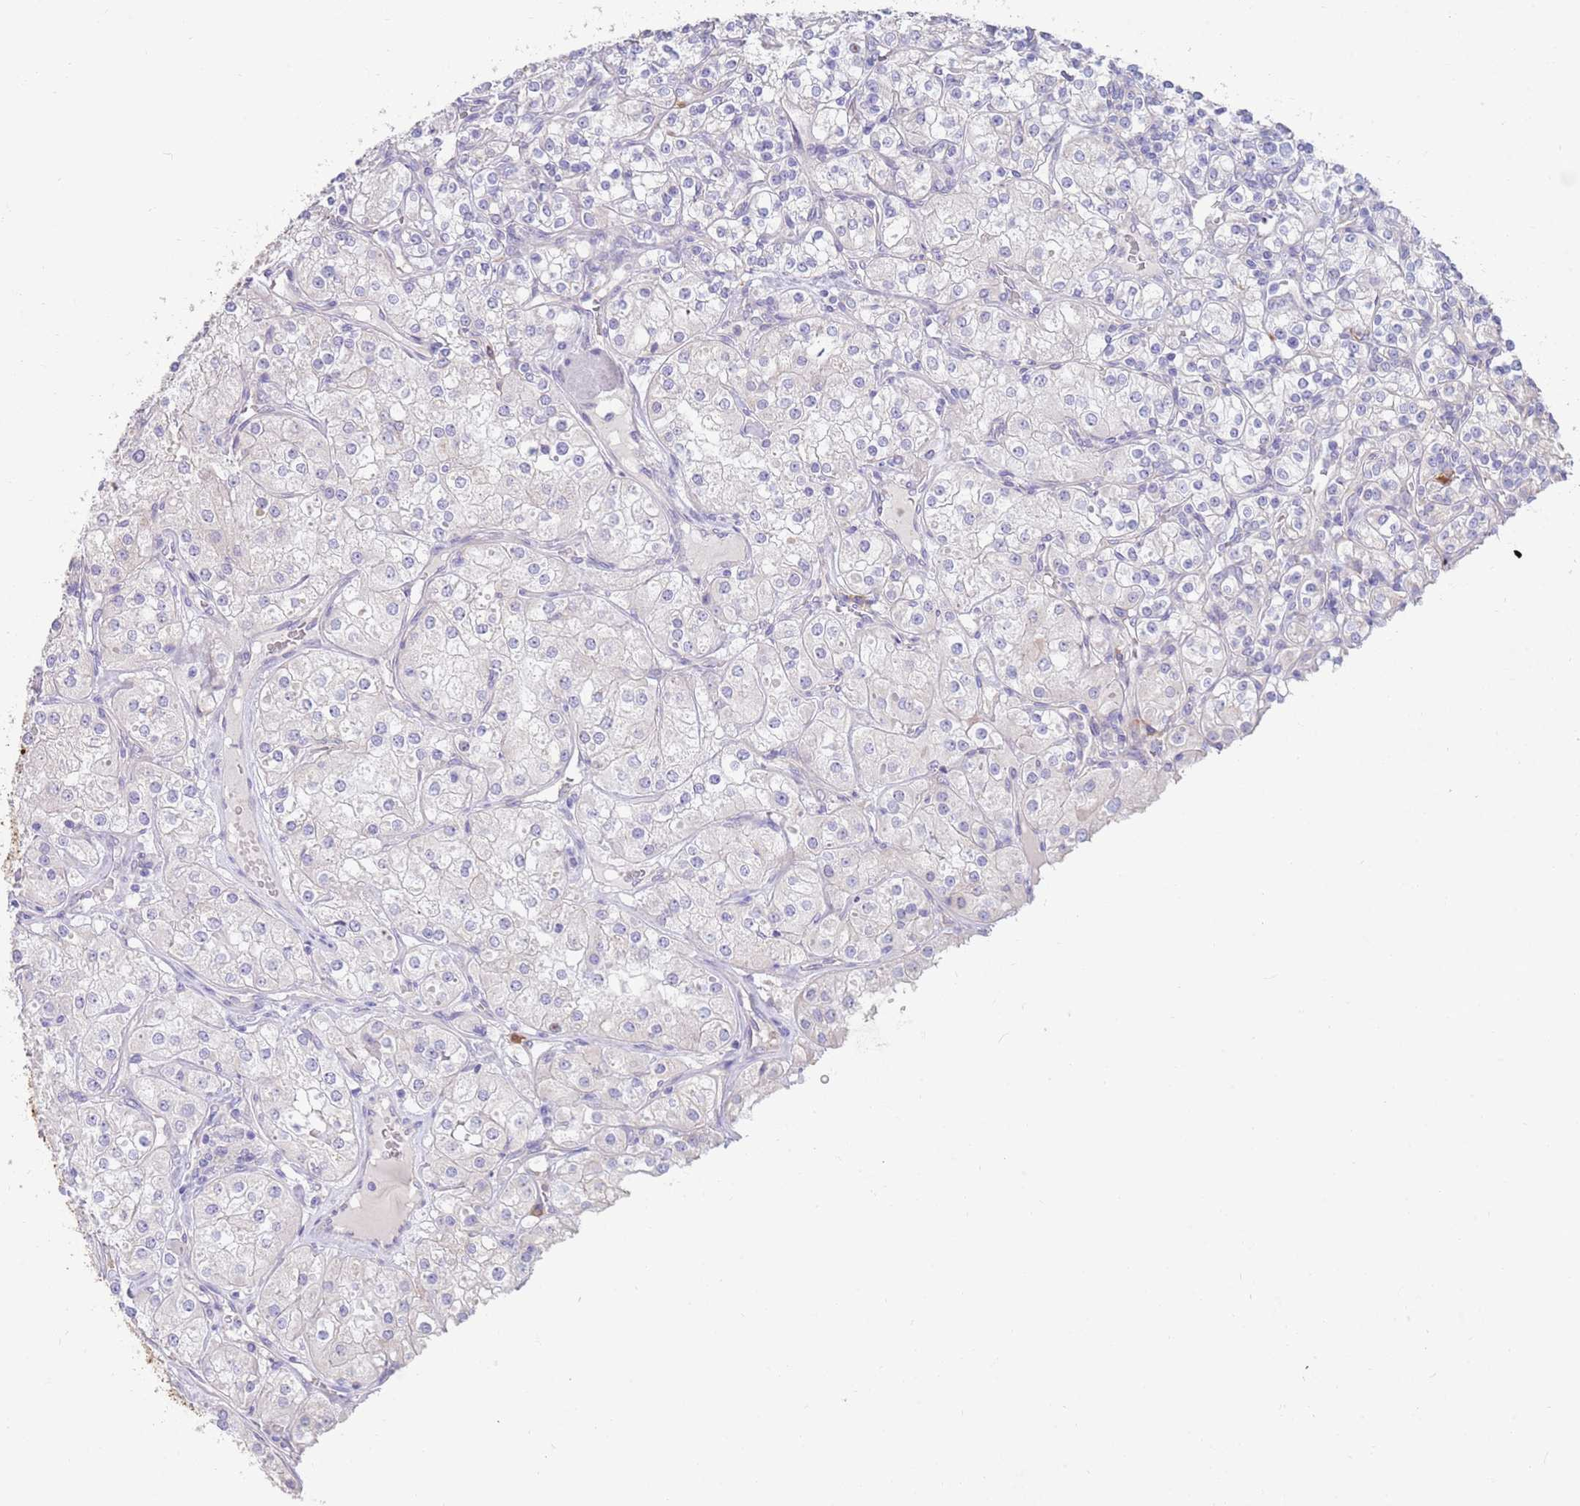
{"staining": {"intensity": "negative", "quantity": "none", "location": "none"}, "tissue": "renal cancer", "cell_type": "Tumor cells", "image_type": "cancer", "snomed": [{"axis": "morphology", "description": "Adenocarcinoma, NOS"}, {"axis": "topography", "description": "Kidney"}], "caption": "This is an IHC histopathology image of human renal cancer (adenocarcinoma). There is no positivity in tumor cells.", "gene": "CCDC149", "patient": {"sex": "male", "age": 77}}